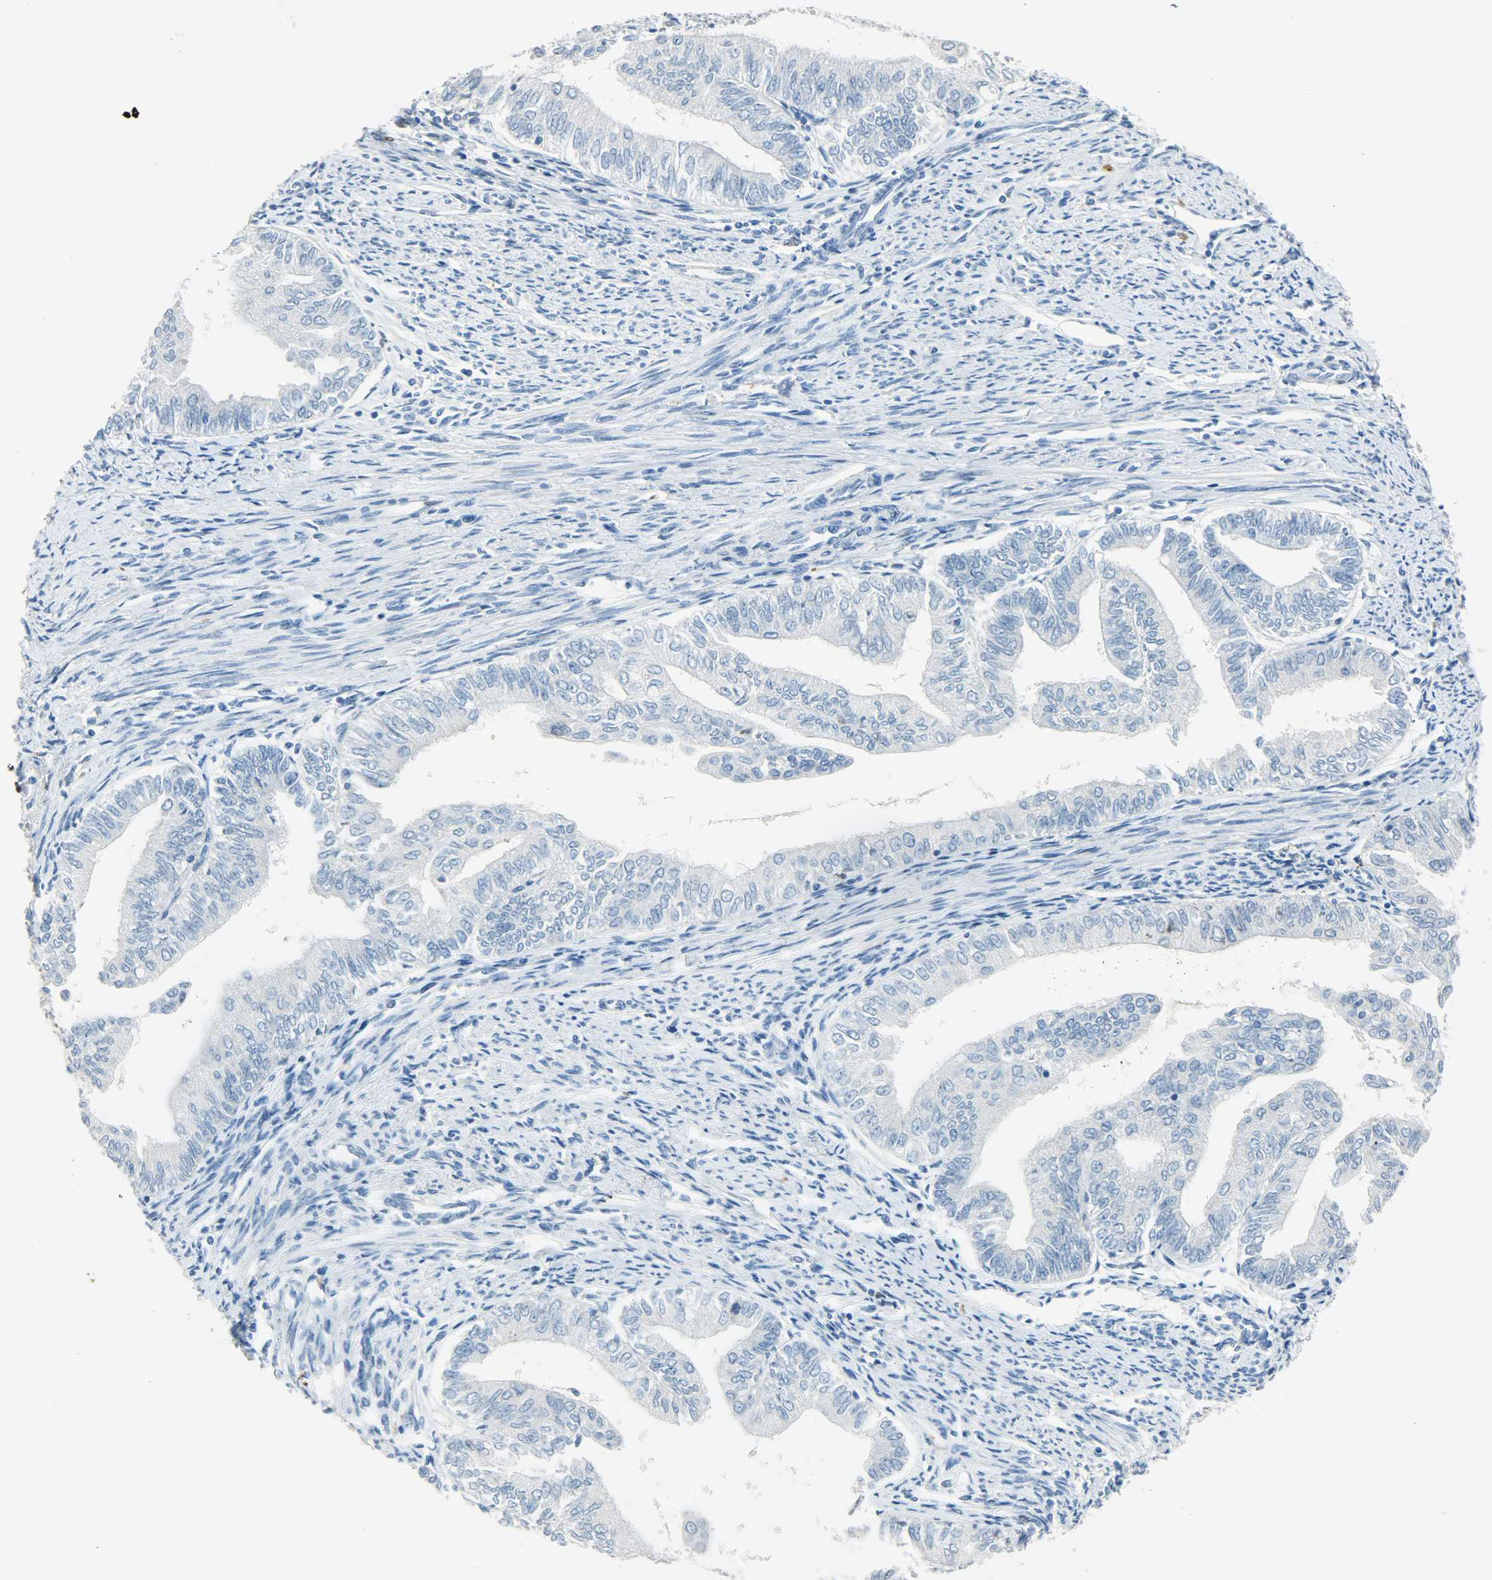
{"staining": {"intensity": "negative", "quantity": "none", "location": "none"}, "tissue": "endometrial cancer", "cell_type": "Tumor cells", "image_type": "cancer", "snomed": [{"axis": "morphology", "description": "Adenocarcinoma, NOS"}, {"axis": "topography", "description": "Endometrium"}], "caption": "The micrograph exhibits no staining of tumor cells in endometrial cancer.", "gene": "JUNB", "patient": {"sex": "female", "age": 66}}